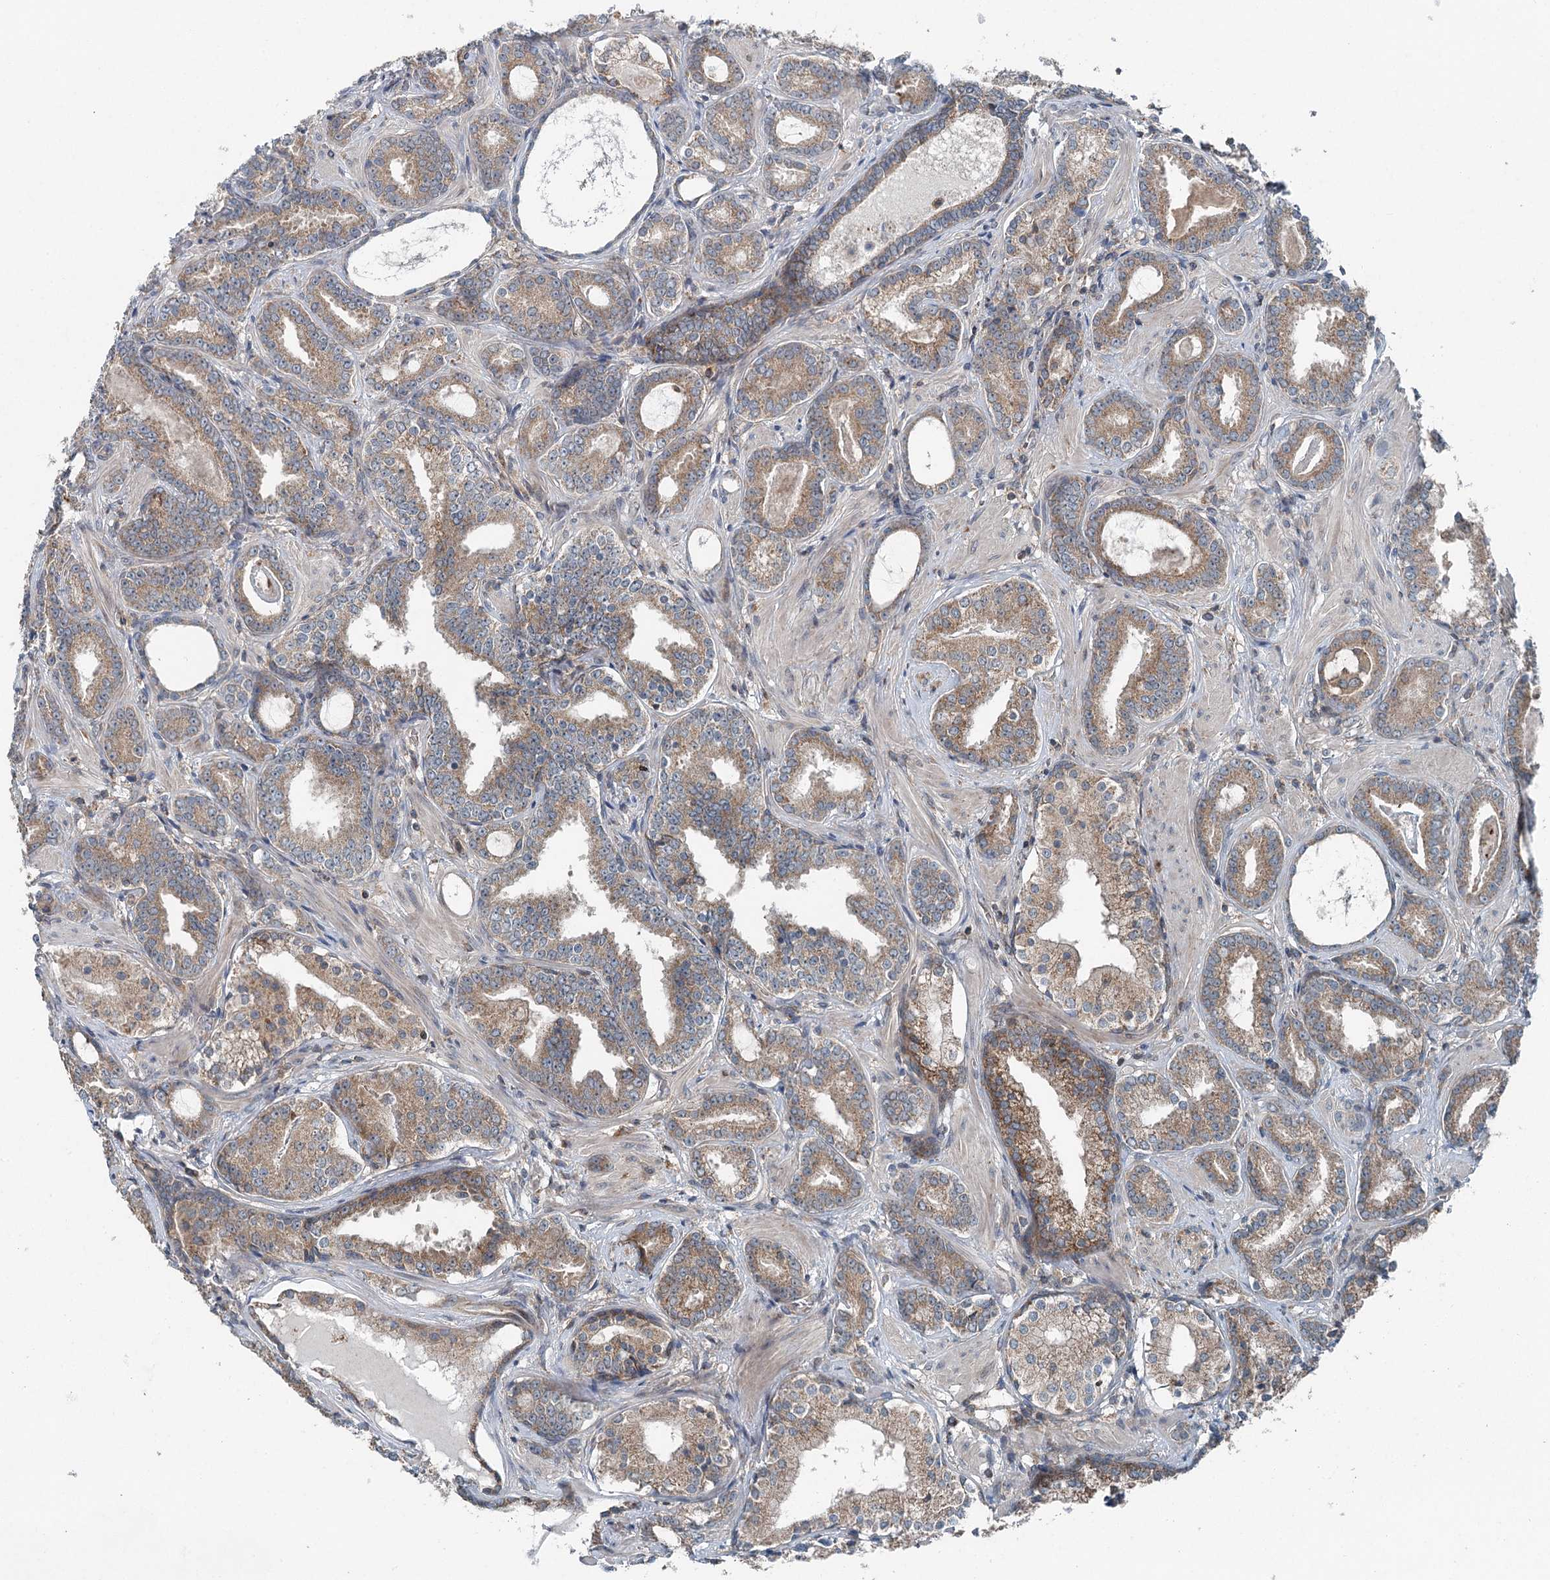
{"staining": {"intensity": "moderate", "quantity": ">75%", "location": "cytoplasmic/membranous"}, "tissue": "prostate cancer", "cell_type": "Tumor cells", "image_type": "cancer", "snomed": [{"axis": "morphology", "description": "Adenocarcinoma, High grade"}, {"axis": "topography", "description": "Prostate"}], "caption": "This image reveals prostate cancer (high-grade adenocarcinoma) stained with IHC to label a protein in brown. The cytoplasmic/membranous of tumor cells show moderate positivity for the protein. Nuclei are counter-stained blue.", "gene": "SKIC3", "patient": {"sex": "male", "age": 58}}